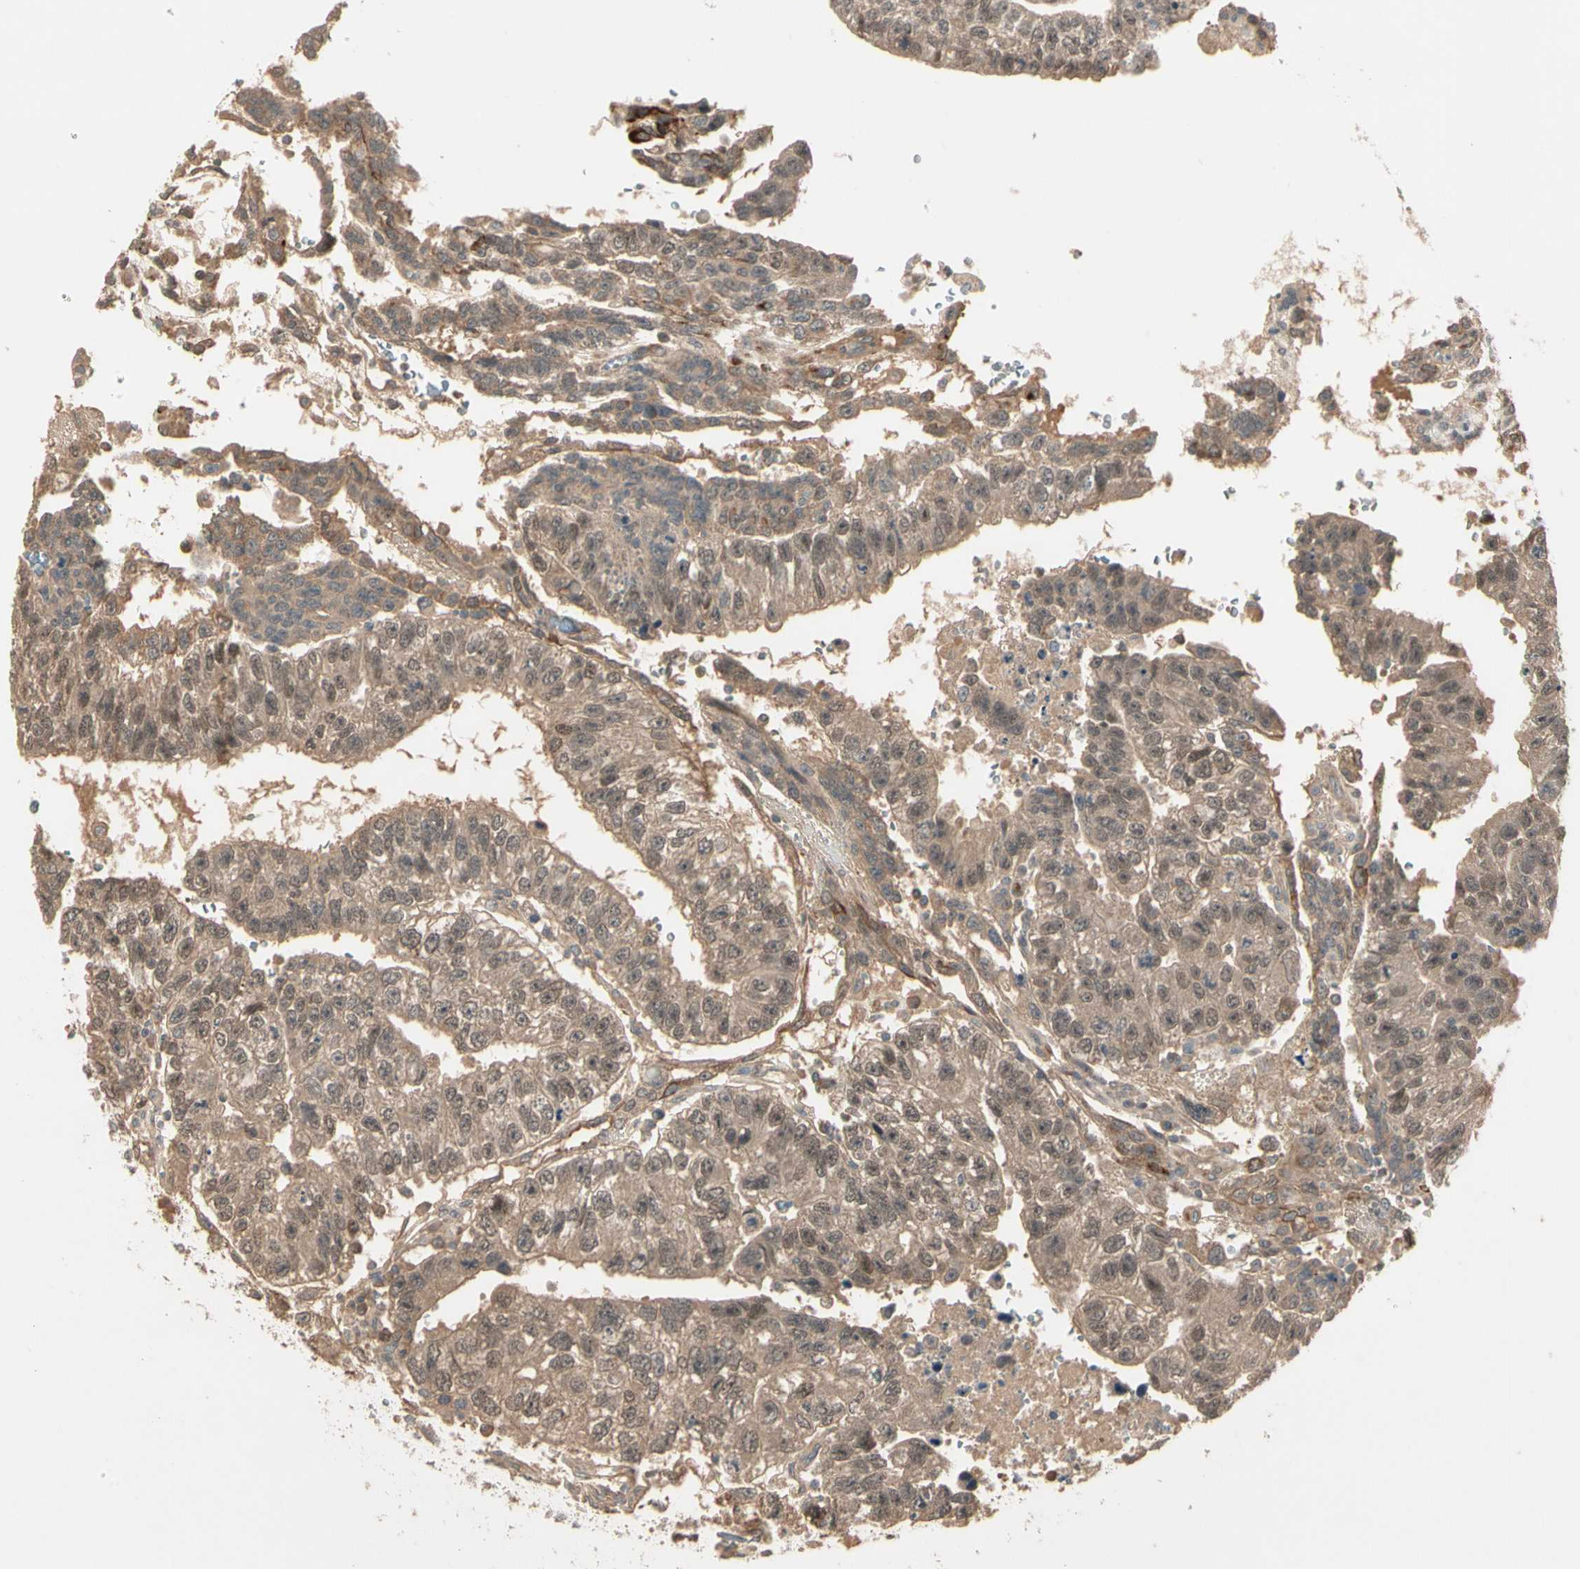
{"staining": {"intensity": "weak", "quantity": ">75%", "location": "cytoplasmic/membranous,nuclear"}, "tissue": "testis cancer", "cell_type": "Tumor cells", "image_type": "cancer", "snomed": [{"axis": "morphology", "description": "Seminoma, NOS"}, {"axis": "morphology", "description": "Carcinoma, Embryonal, NOS"}, {"axis": "topography", "description": "Testis"}], "caption": "Human testis embryonal carcinoma stained for a protein (brown) demonstrates weak cytoplasmic/membranous and nuclear positive positivity in approximately >75% of tumor cells.", "gene": "ATG4C", "patient": {"sex": "male", "age": 52}}